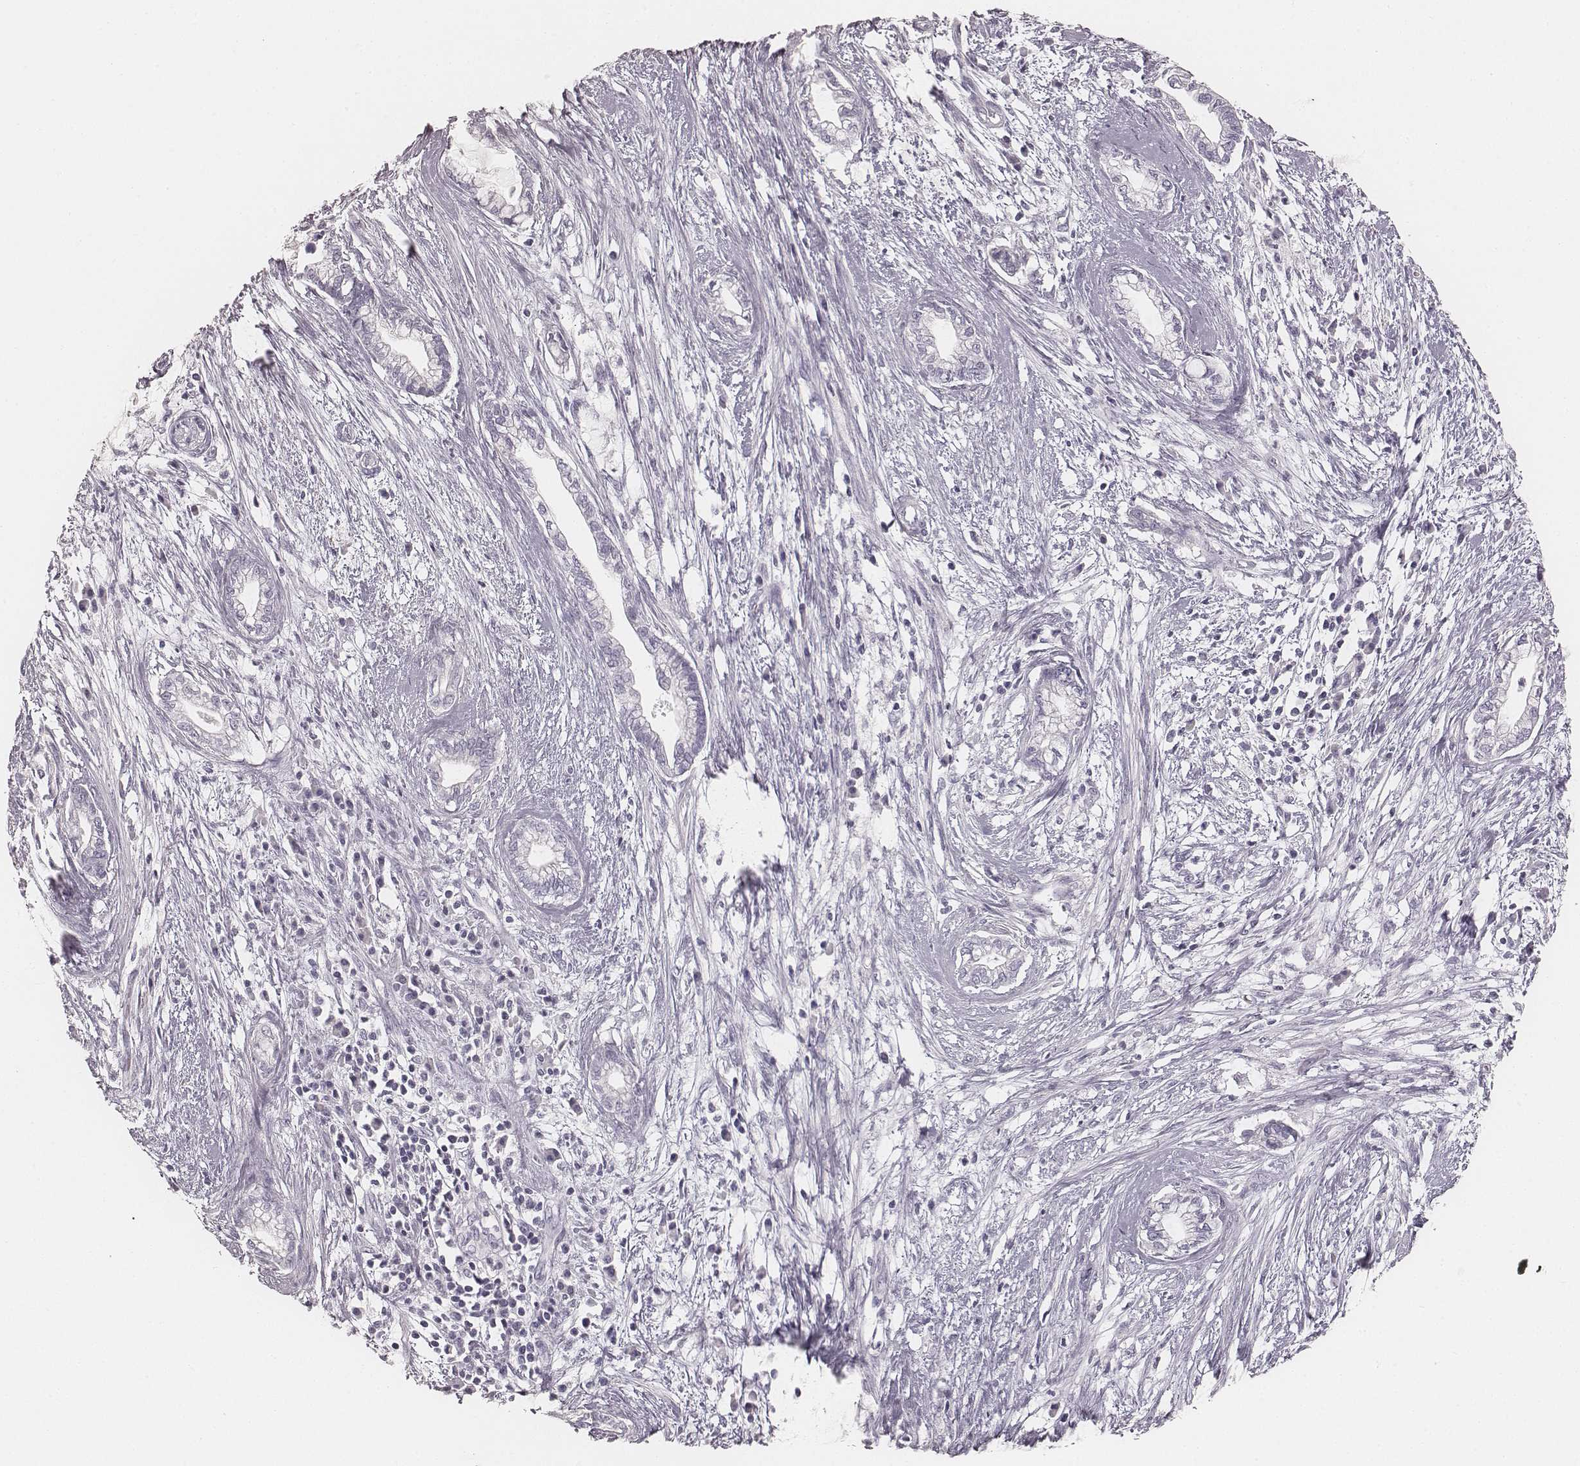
{"staining": {"intensity": "negative", "quantity": "none", "location": "none"}, "tissue": "cervical cancer", "cell_type": "Tumor cells", "image_type": "cancer", "snomed": [{"axis": "morphology", "description": "Adenocarcinoma, NOS"}, {"axis": "topography", "description": "Cervix"}], "caption": "Tumor cells are negative for brown protein staining in cervical adenocarcinoma. (DAB immunohistochemistry (IHC), high magnification).", "gene": "KRT31", "patient": {"sex": "female", "age": 62}}